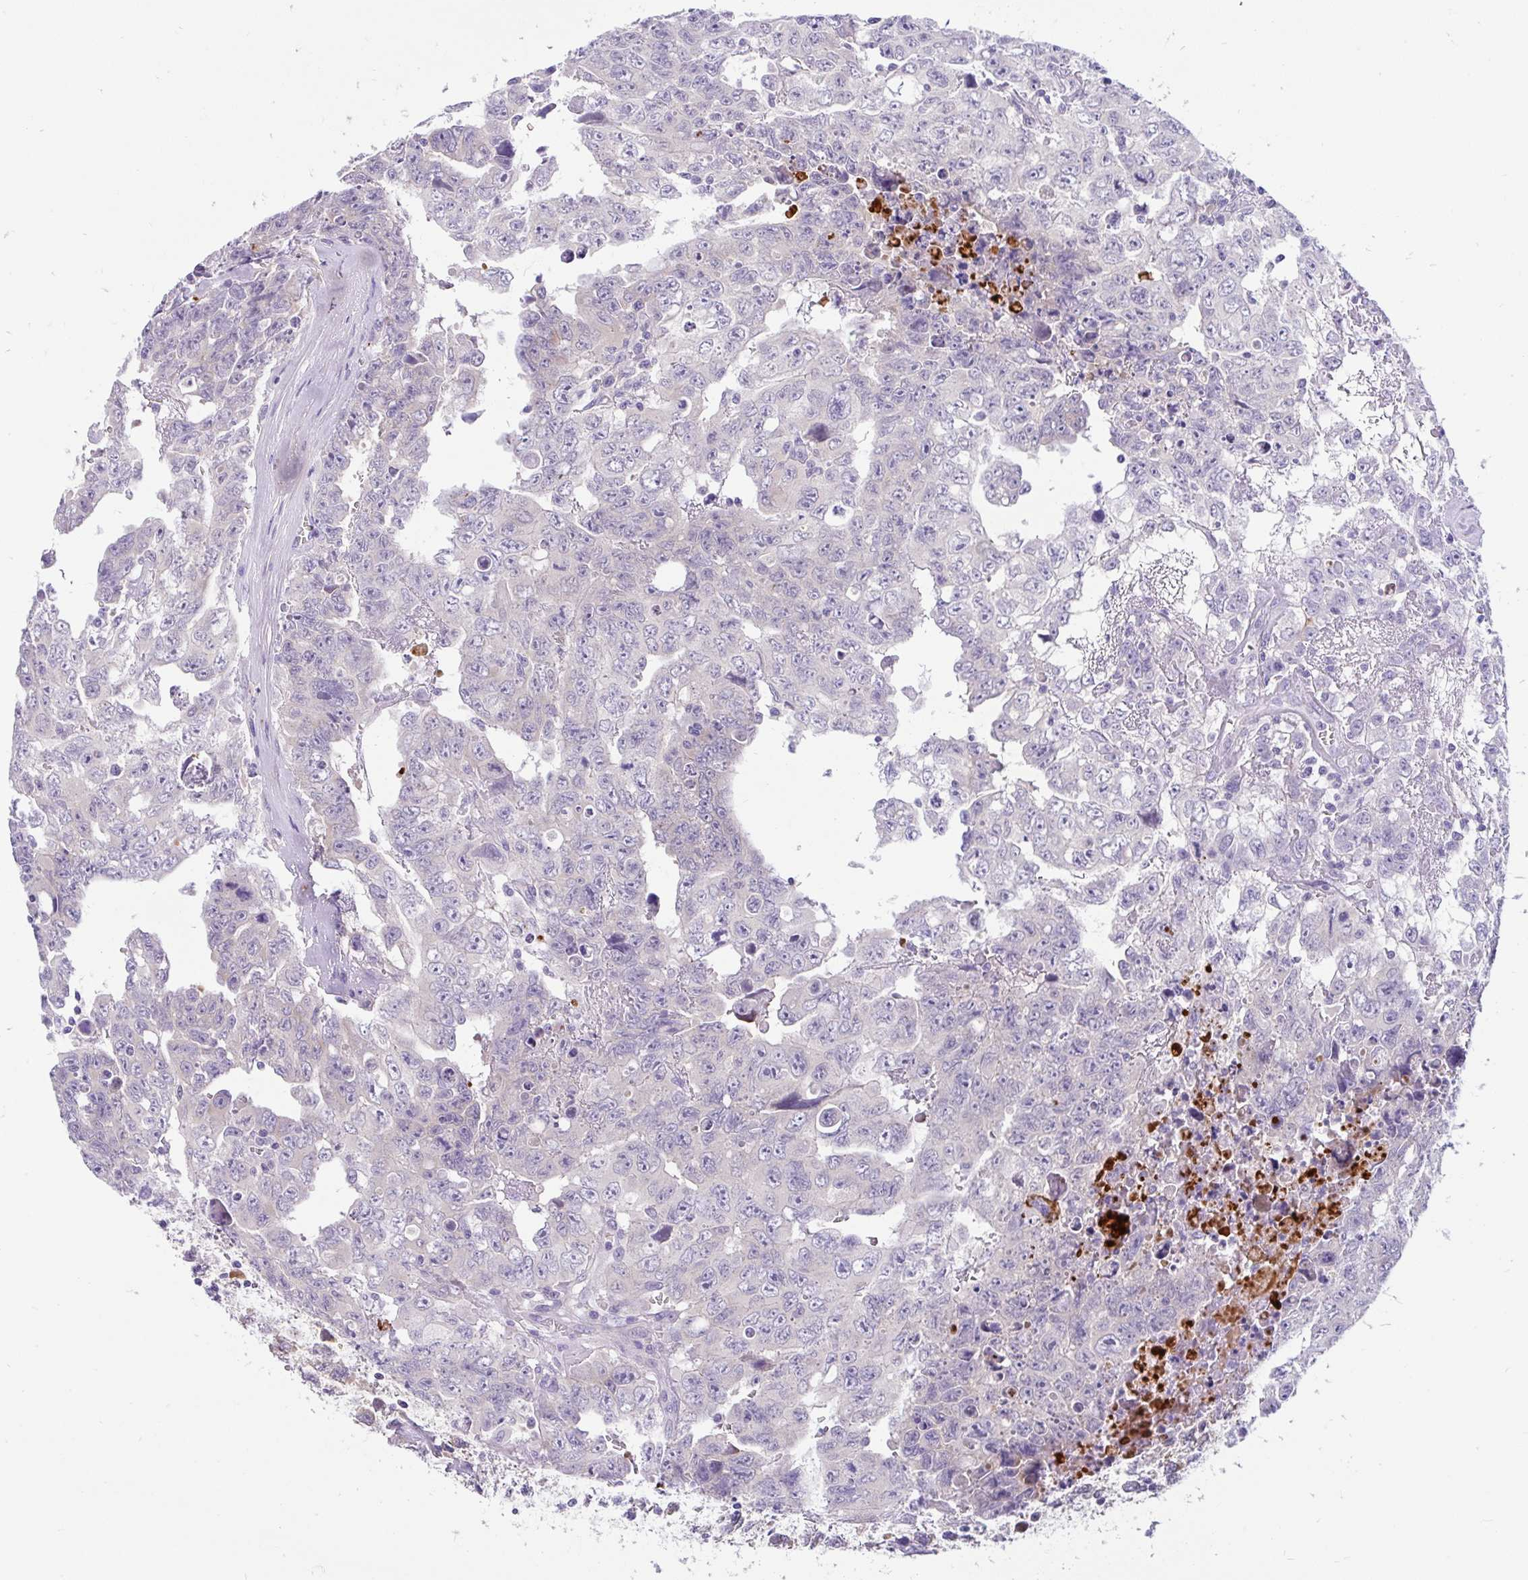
{"staining": {"intensity": "negative", "quantity": "none", "location": "none"}, "tissue": "testis cancer", "cell_type": "Tumor cells", "image_type": "cancer", "snomed": [{"axis": "morphology", "description": "Carcinoma, Embryonal, NOS"}, {"axis": "topography", "description": "Testis"}], "caption": "The immunohistochemistry (IHC) photomicrograph has no significant staining in tumor cells of testis cancer tissue.", "gene": "KIAA2013", "patient": {"sex": "male", "age": 24}}